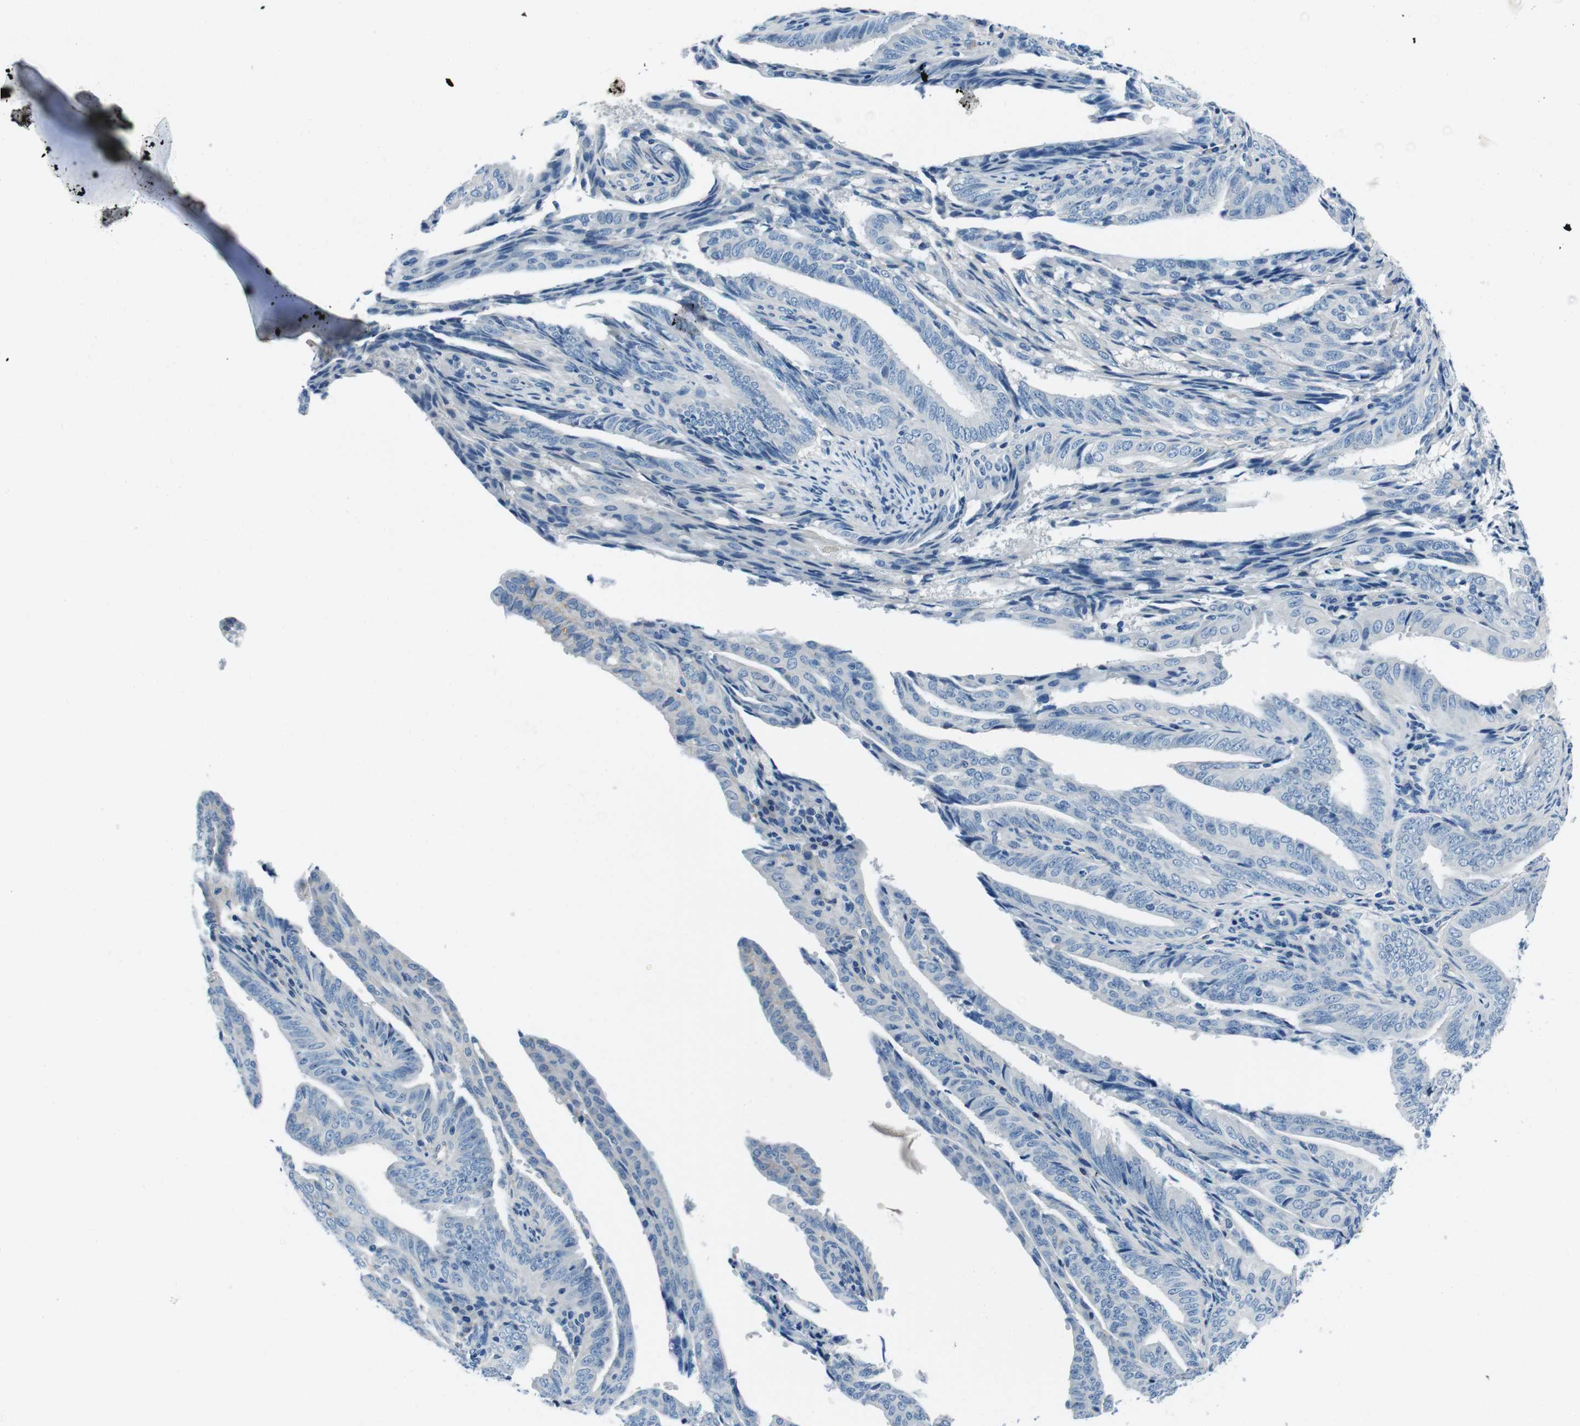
{"staining": {"intensity": "negative", "quantity": "none", "location": "none"}, "tissue": "endometrial cancer", "cell_type": "Tumor cells", "image_type": "cancer", "snomed": [{"axis": "morphology", "description": "Adenocarcinoma, NOS"}, {"axis": "topography", "description": "Endometrium"}], "caption": "Tumor cells show no significant protein positivity in endometrial cancer (adenocarcinoma). (IHC, brightfield microscopy, high magnification).", "gene": "CASQ1", "patient": {"sex": "female", "age": 58}}